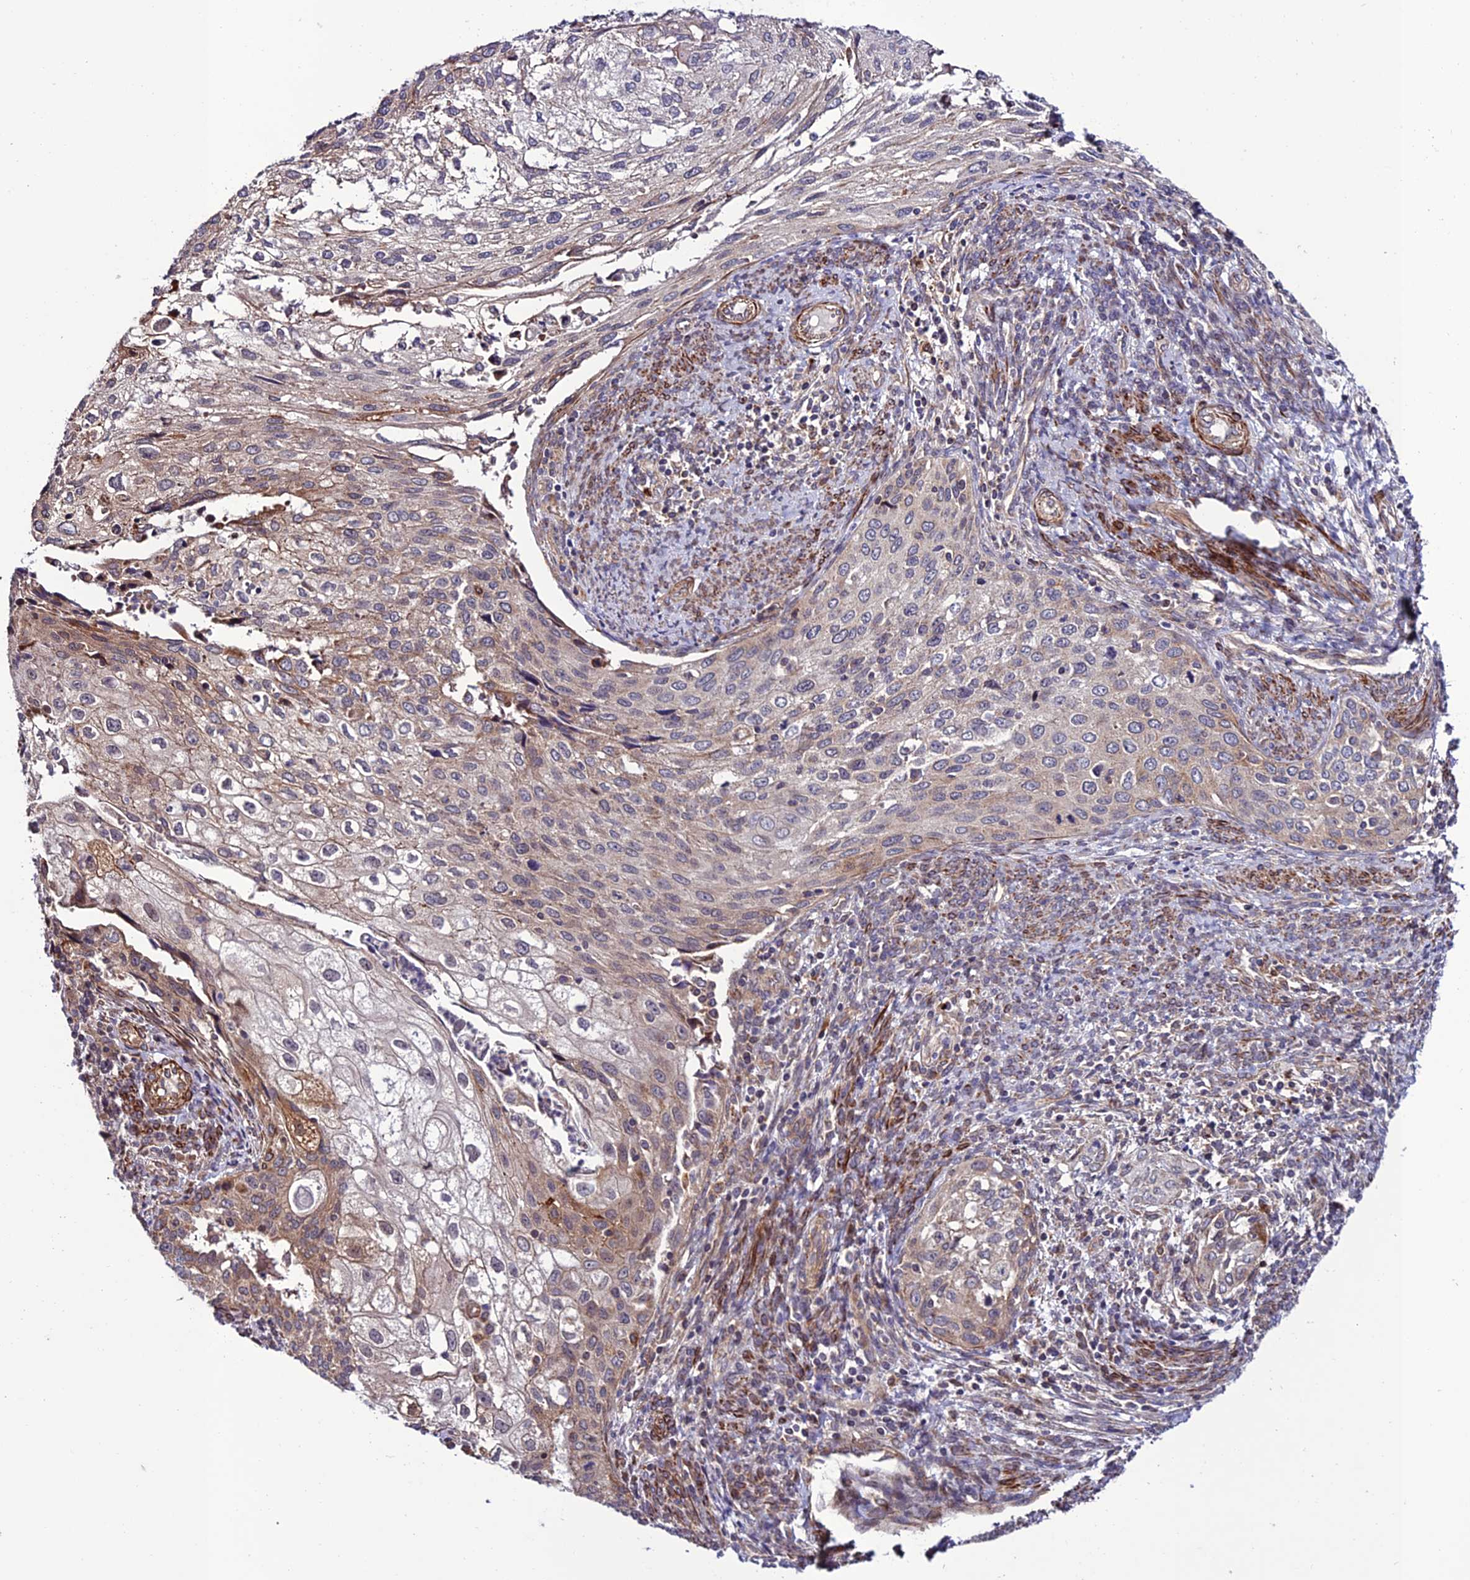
{"staining": {"intensity": "weak", "quantity": "<25%", "location": "cytoplasmic/membranous"}, "tissue": "cervical cancer", "cell_type": "Tumor cells", "image_type": "cancer", "snomed": [{"axis": "morphology", "description": "Squamous cell carcinoma, NOS"}, {"axis": "topography", "description": "Cervix"}], "caption": "Histopathology image shows no significant protein staining in tumor cells of cervical squamous cell carcinoma. The staining is performed using DAB (3,3'-diaminobenzidine) brown chromogen with nuclei counter-stained in using hematoxylin.", "gene": "TNIP3", "patient": {"sex": "female", "age": 67}}